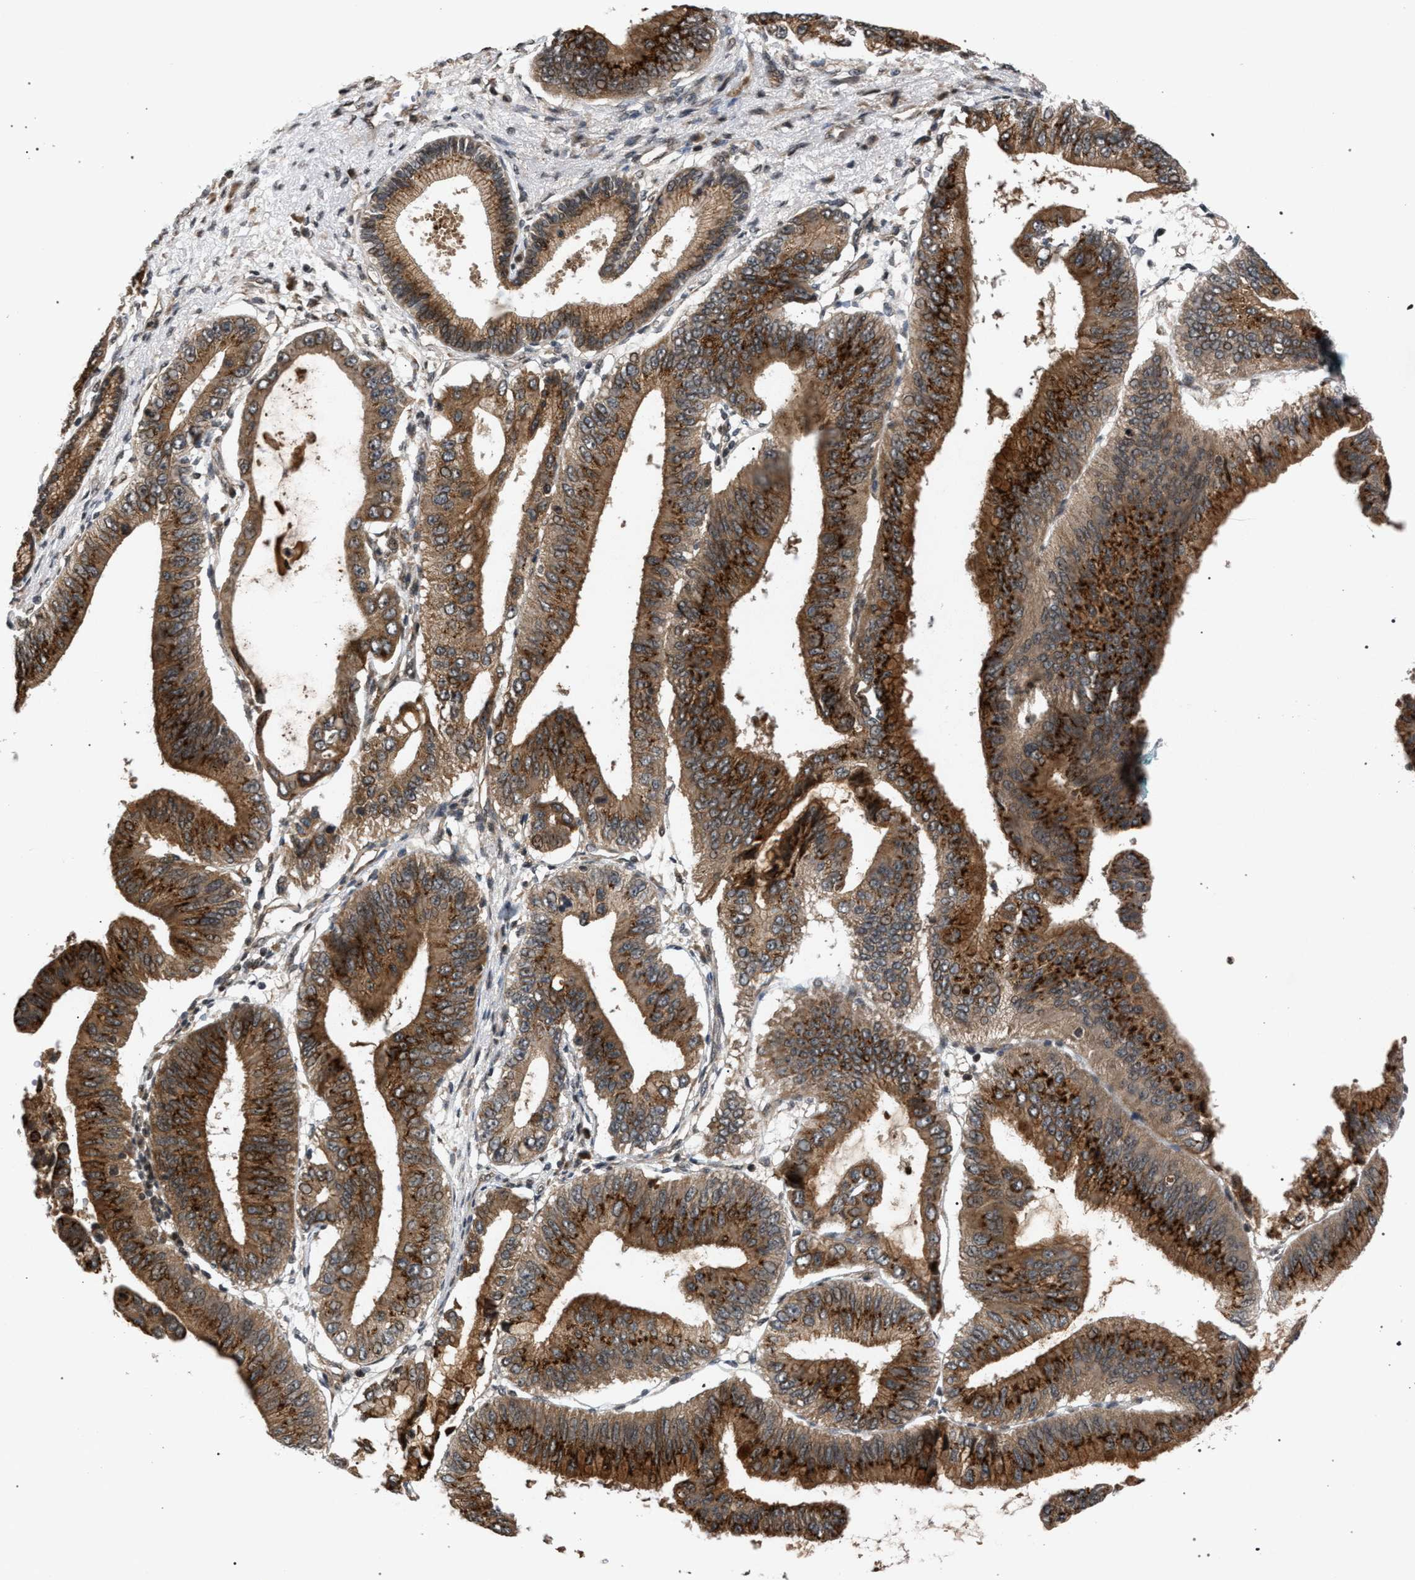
{"staining": {"intensity": "strong", "quantity": ">75%", "location": "cytoplasmic/membranous"}, "tissue": "pancreatic cancer", "cell_type": "Tumor cells", "image_type": "cancer", "snomed": [{"axis": "morphology", "description": "Adenocarcinoma, NOS"}, {"axis": "topography", "description": "Pancreas"}], "caption": "A photomicrograph of pancreatic adenocarcinoma stained for a protein displays strong cytoplasmic/membranous brown staining in tumor cells.", "gene": "IRAK4", "patient": {"sex": "male", "age": 77}}